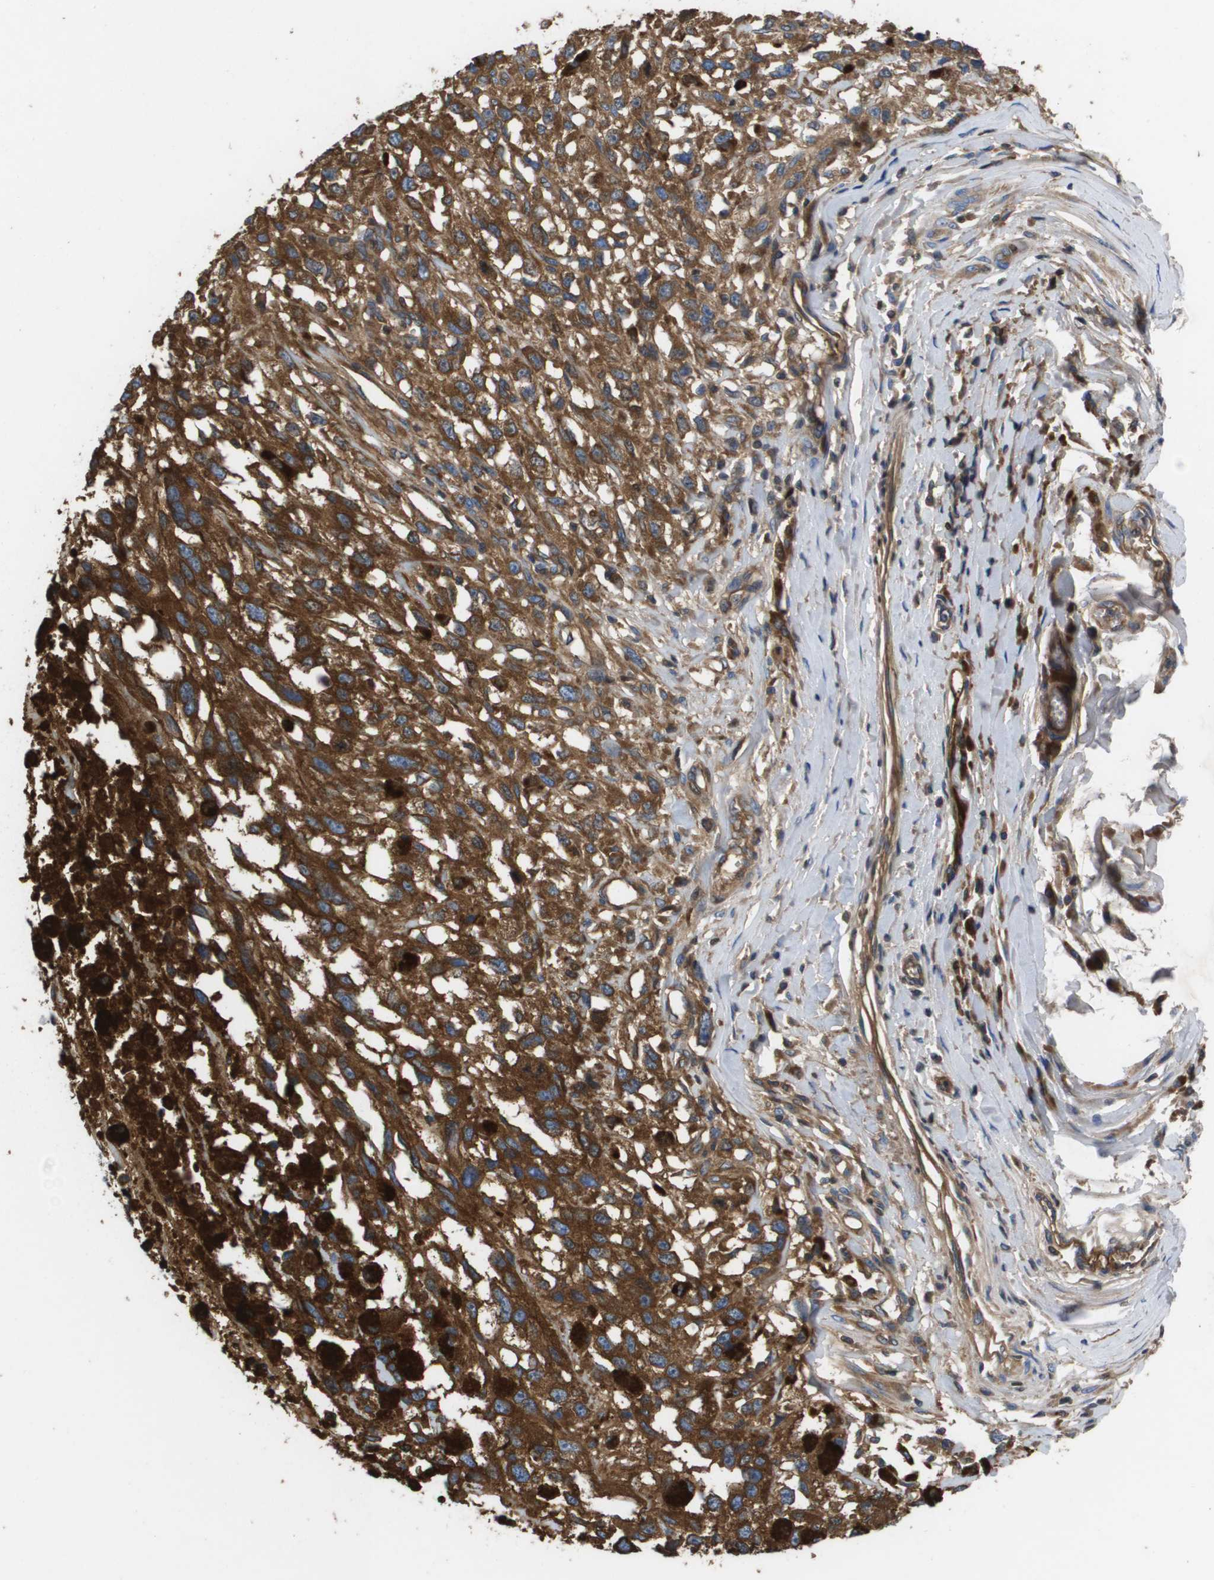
{"staining": {"intensity": "moderate", "quantity": ">75%", "location": "cytoplasmic/membranous"}, "tissue": "melanoma", "cell_type": "Tumor cells", "image_type": "cancer", "snomed": [{"axis": "morphology", "description": "Malignant melanoma, Metastatic site"}, {"axis": "topography", "description": "Lymph node"}], "caption": "High-power microscopy captured an immunohistochemistry photomicrograph of malignant melanoma (metastatic site), revealing moderate cytoplasmic/membranous positivity in about >75% of tumor cells. The staining was performed using DAB (3,3'-diaminobenzidine), with brown indicating positive protein expression. Nuclei are stained blue with hematoxylin.", "gene": "SERPINA6", "patient": {"sex": "male", "age": 59}}